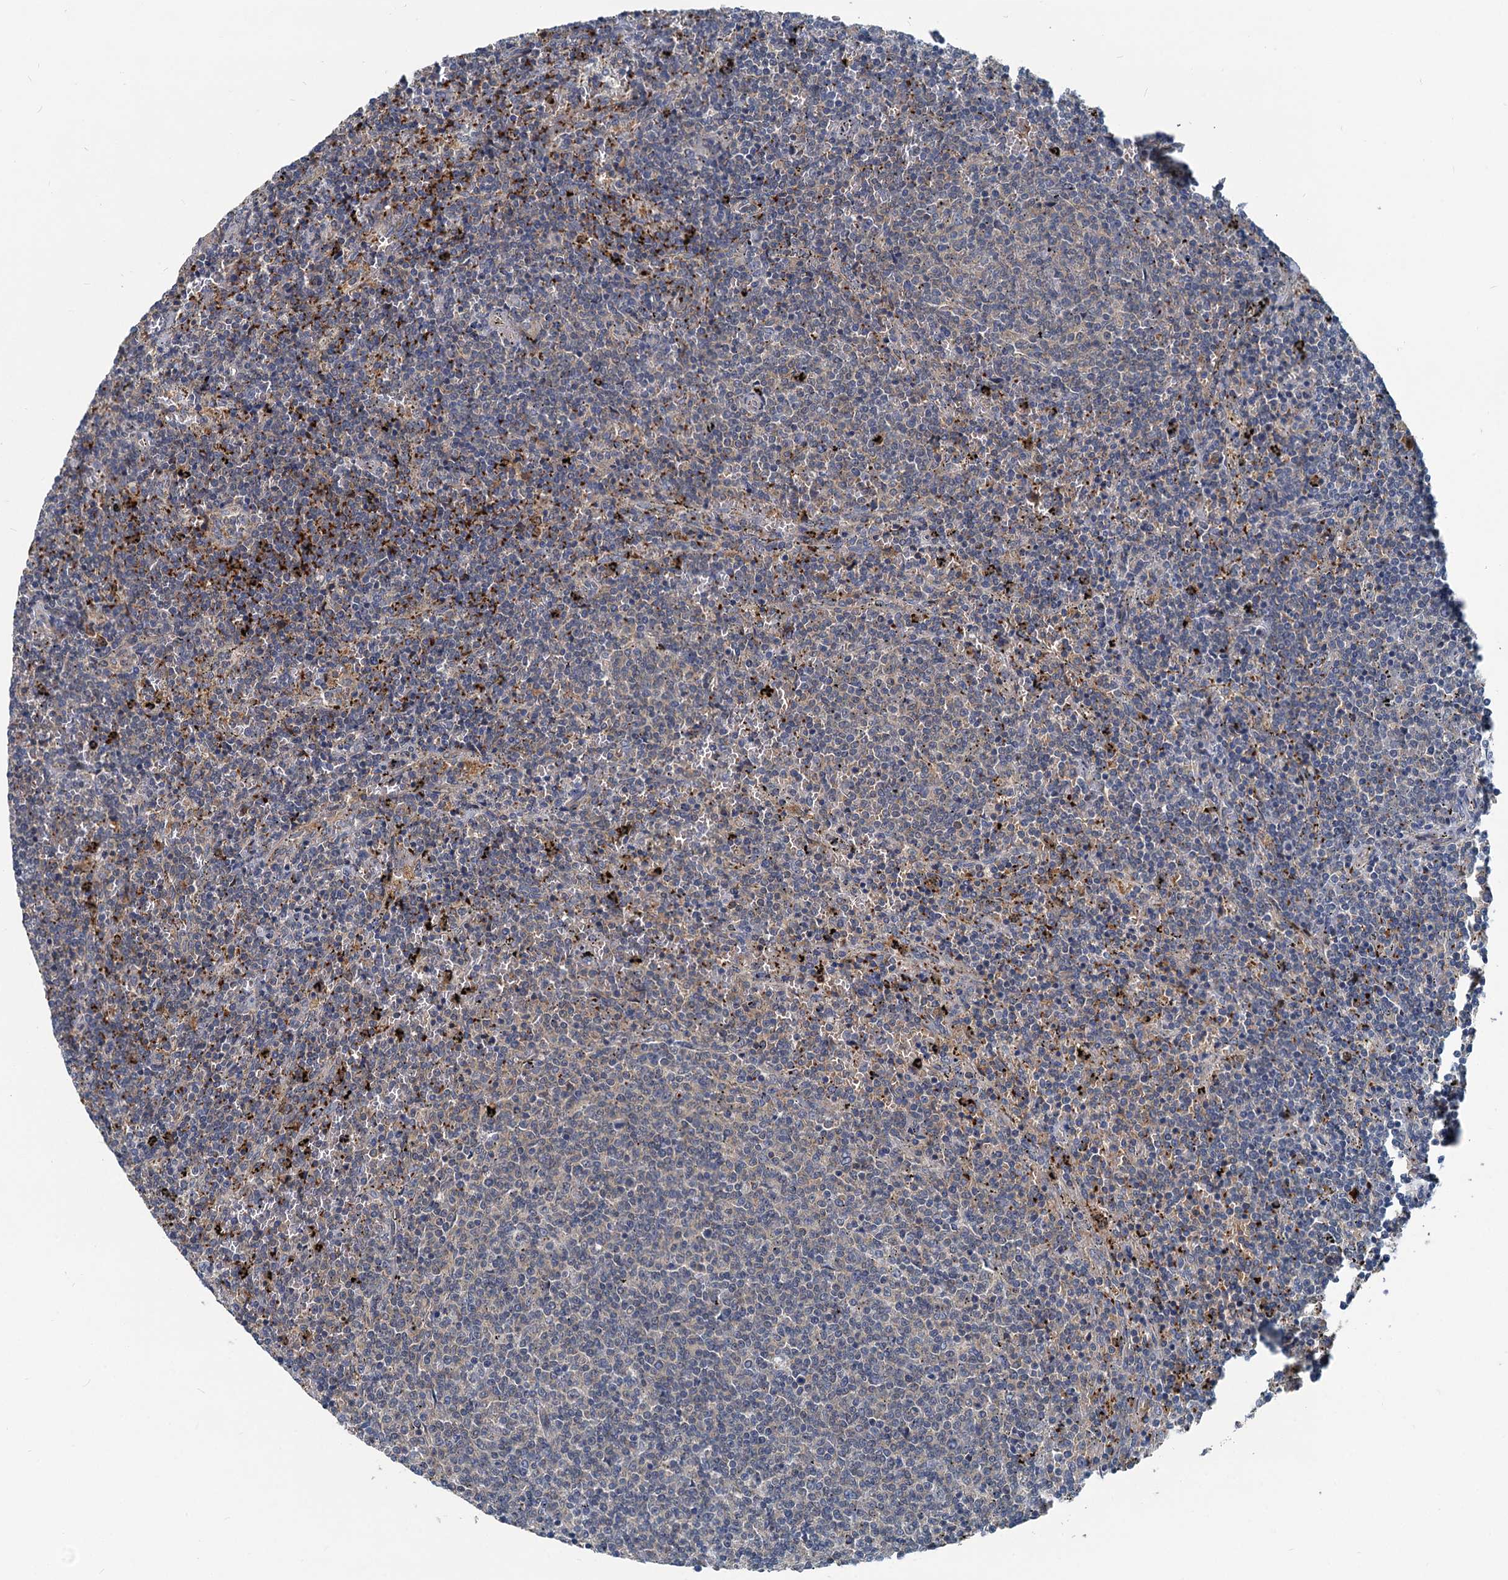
{"staining": {"intensity": "negative", "quantity": "none", "location": "none"}, "tissue": "lymphoma", "cell_type": "Tumor cells", "image_type": "cancer", "snomed": [{"axis": "morphology", "description": "Malignant lymphoma, non-Hodgkin's type, Low grade"}, {"axis": "topography", "description": "Spleen"}], "caption": "This image is of lymphoma stained with immunohistochemistry to label a protein in brown with the nuclei are counter-stained blue. There is no expression in tumor cells. (Brightfield microscopy of DAB immunohistochemistry at high magnification).", "gene": "GCLM", "patient": {"sex": "female", "age": 50}}